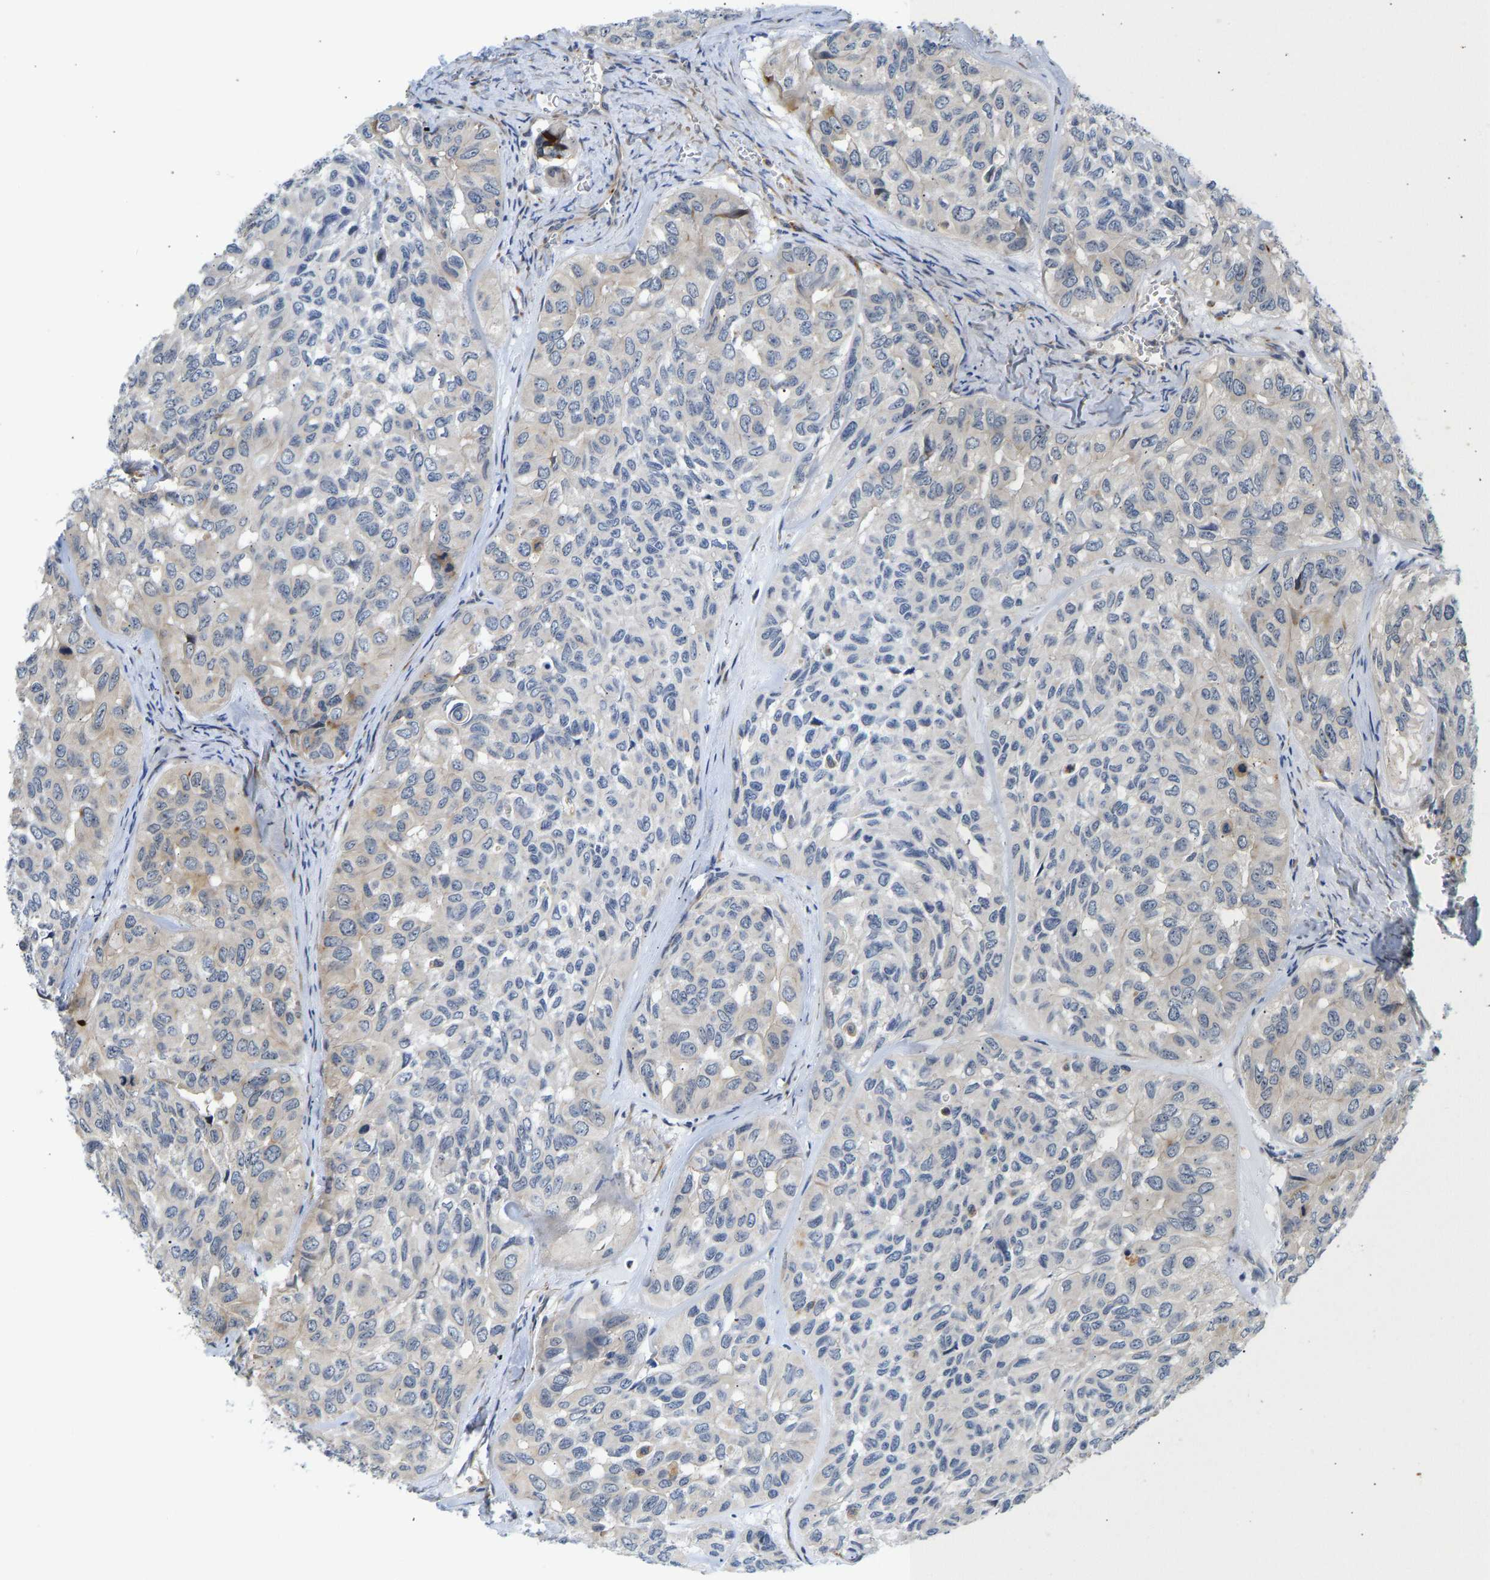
{"staining": {"intensity": "negative", "quantity": "none", "location": "none"}, "tissue": "head and neck cancer", "cell_type": "Tumor cells", "image_type": "cancer", "snomed": [{"axis": "morphology", "description": "Adenocarcinoma, NOS"}, {"axis": "topography", "description": "Salivary gland, NOS"}, {"axis": "topography", "description": "Head-Neck"}], "caption": "Immunohistochemical staining of human adenocarcinoma (head and neck) displays no significant expression in tumor cells.", "gene": "RESF1", "patient": {"sex": "female", "age": 76}}